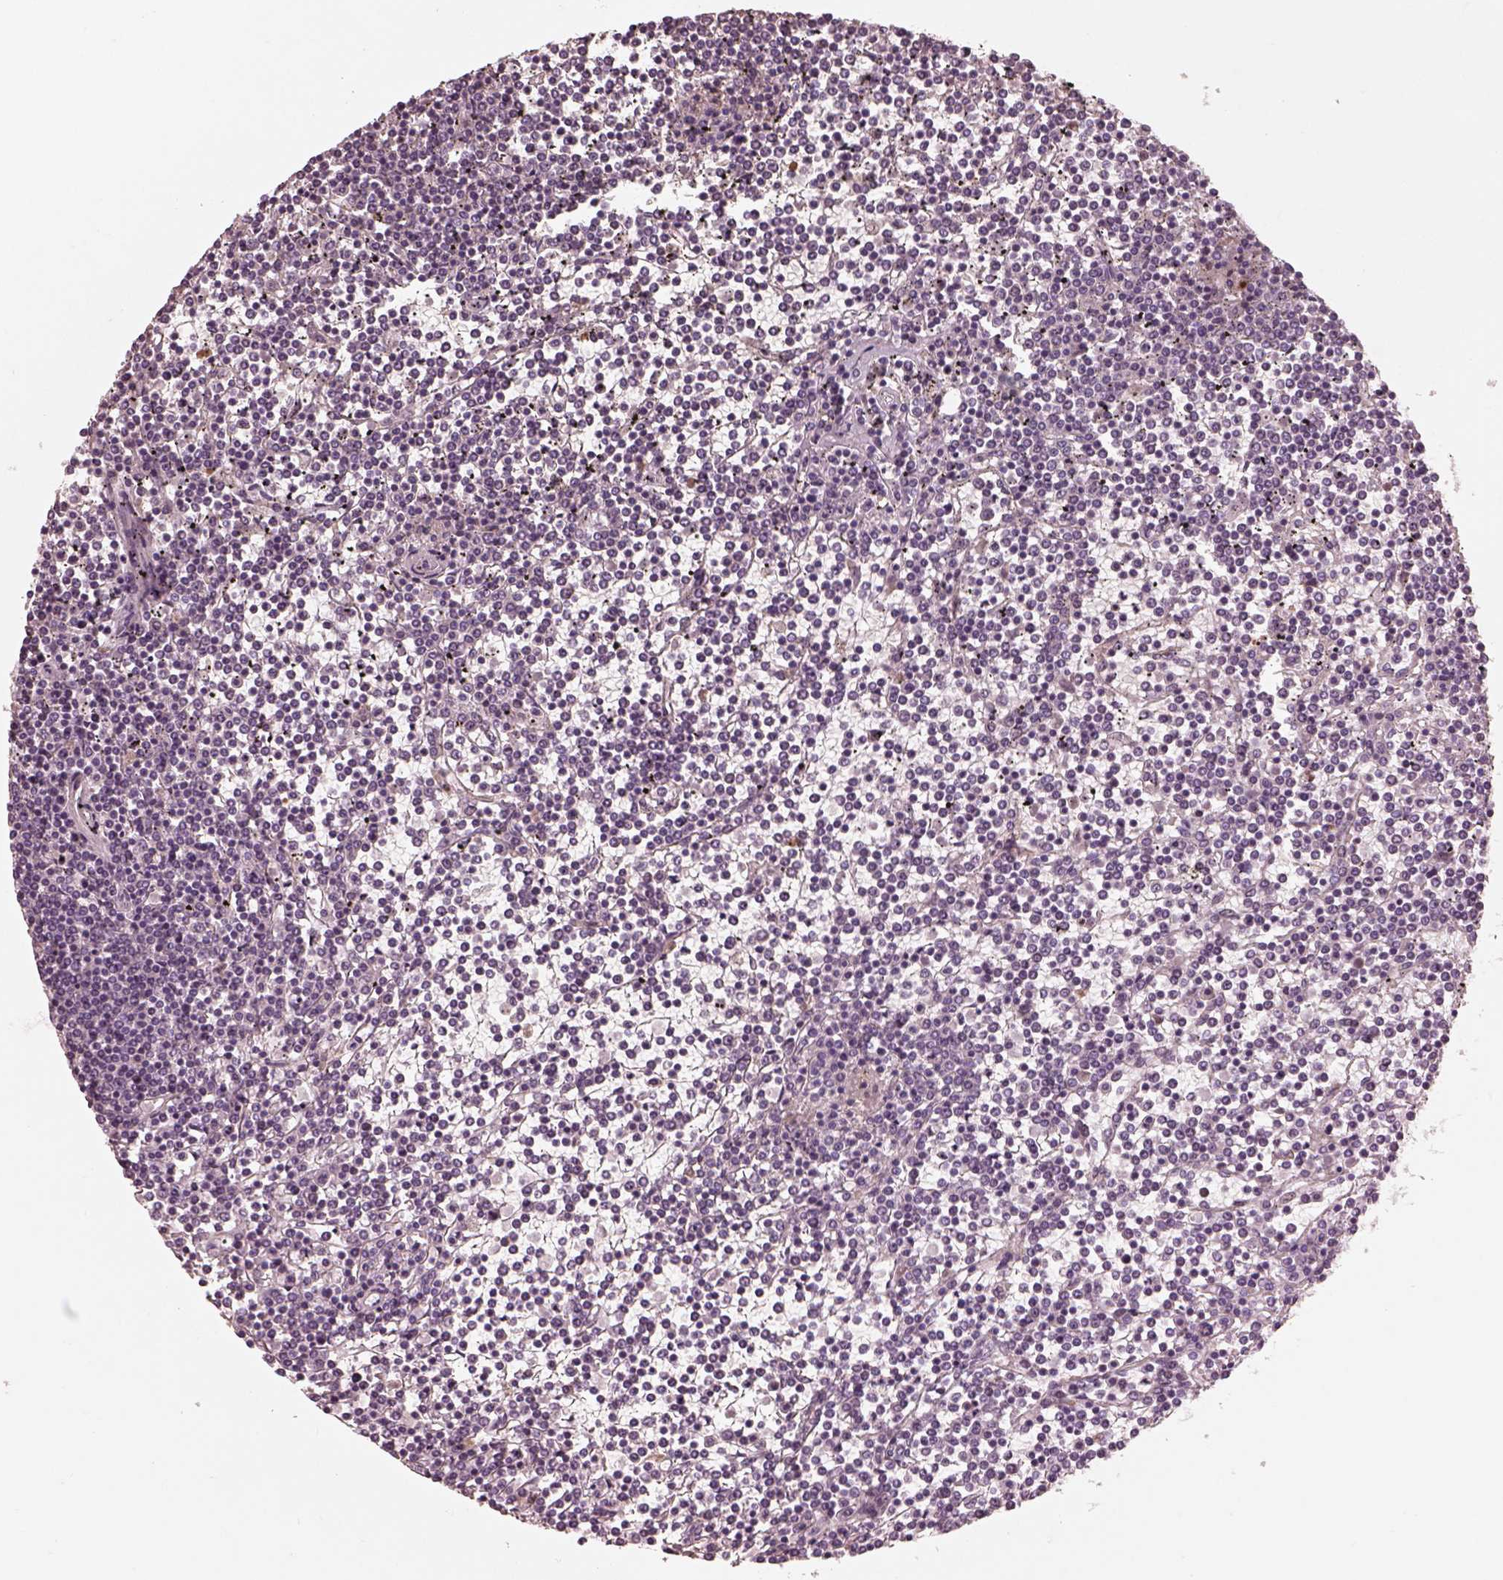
{"staining": {"intensity": "negative", "quantity": "none", "location": "none"}, "tissue": "lymphoma", "cell_type": "Tumor cells", "image_type": "cancer", "snomed": [{"axis": "morphology", "description": "Malignant lymphoma, non-Hodgkin's type, Low grade"}, {"axis": "topography", "description": "Spleen"}], "caption": "This is an IHC histopathology image of human malignant lymphoma, non-Hodgkin's type (low-grade). There is no expression in tumor cells.", "gene": "KCNA2", "patient": {"sex": "female", "age": 19}}